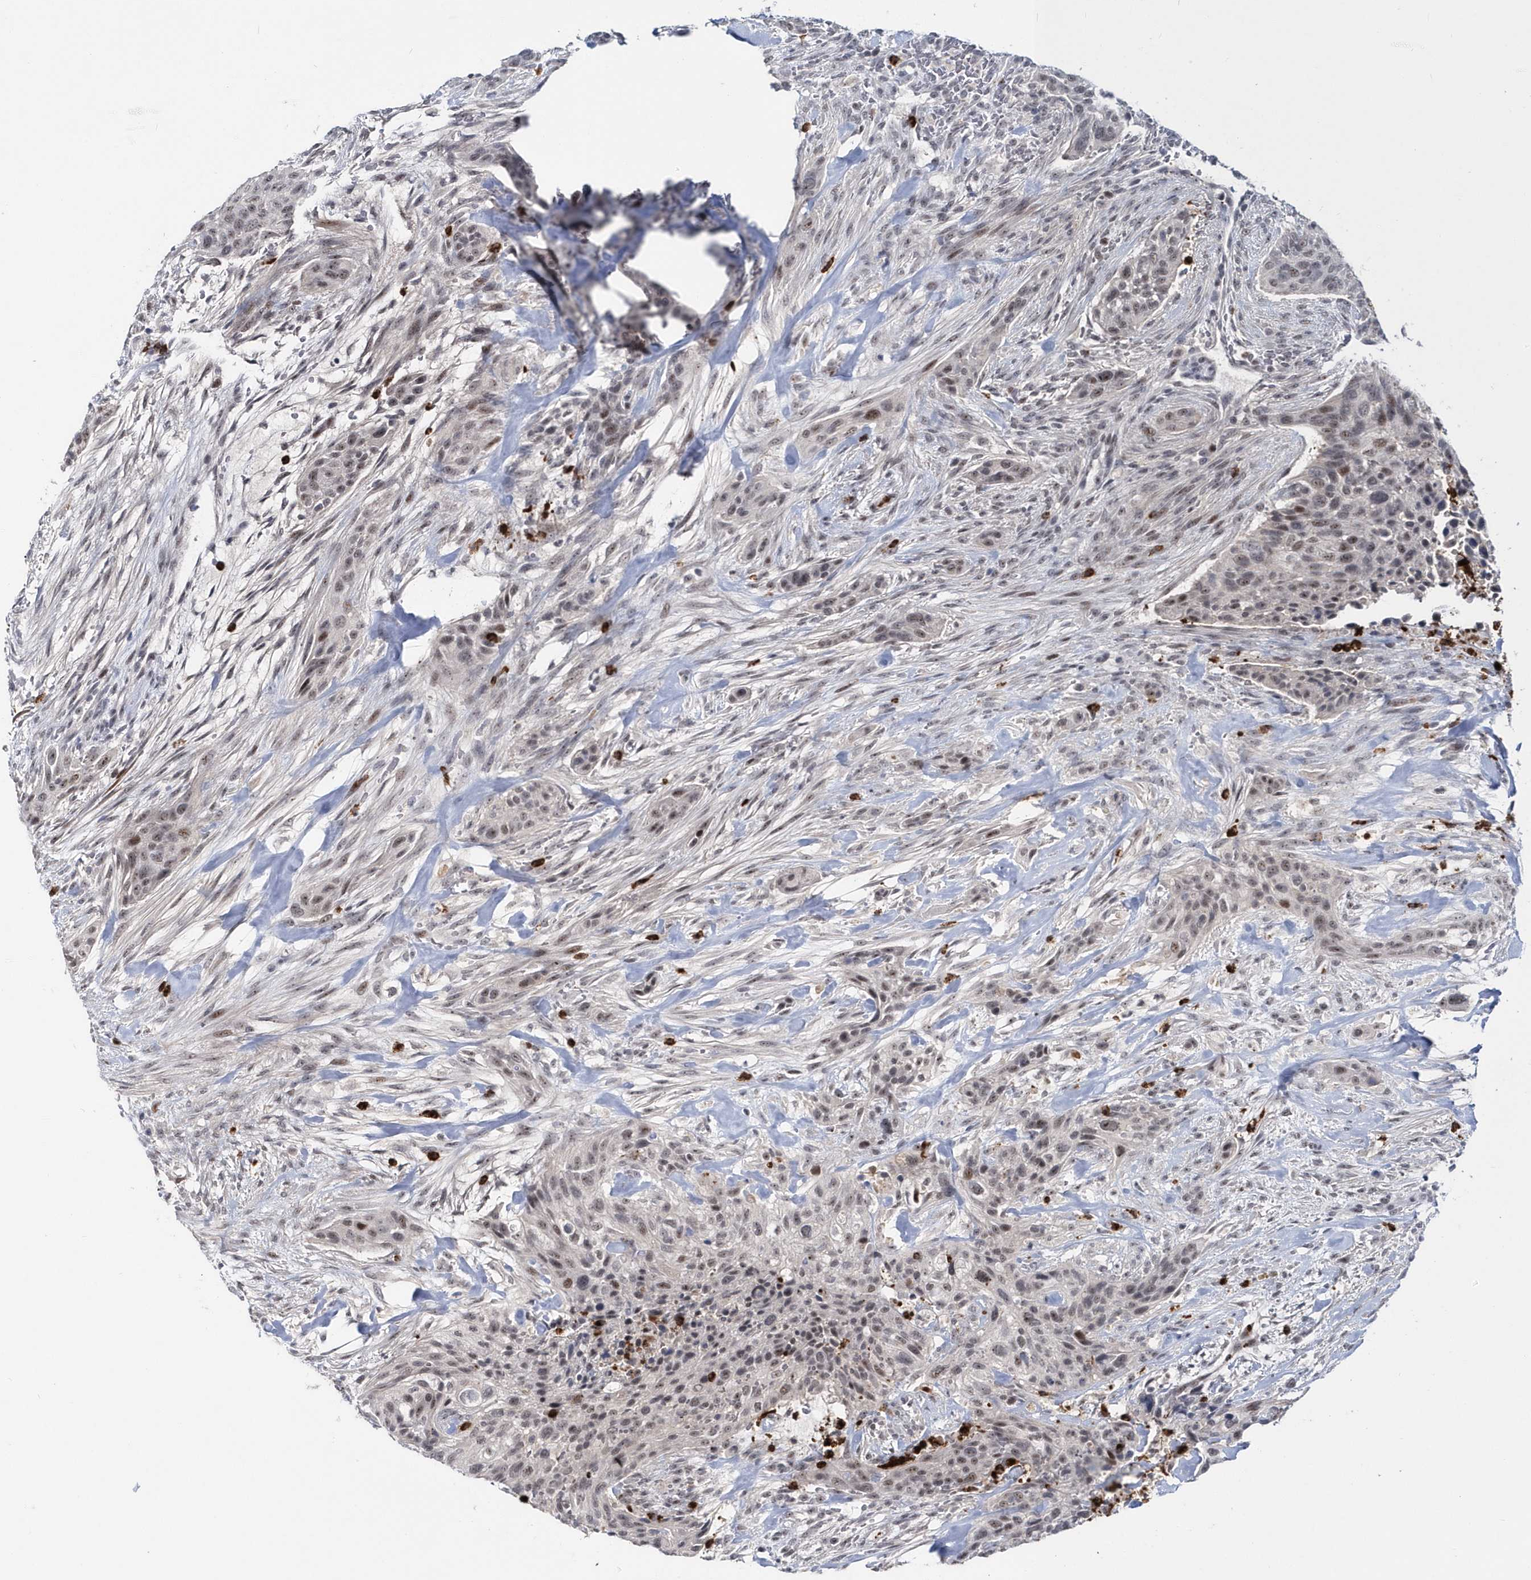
{"staining": {"intensity": "weak", "quantity": "<25%", "location": "nuclear"}, "tissue": "urothelial cancer", "cell_type": "Tumor cells", "image_type": "cancer", "snomed": [{"axis": "morphology", "description": "Urothelial carcinoma, High grade"}, {"axis": "topography", "description": "Urinary bladder"}], "caption": "DAB immunohistochemical staining of urothelial cancer exhibits no significant staining in tumor cells. (DAB (3,3'-diaminobenzidine) immunohistochemistry visualized using brightfield microscopy, high magnification).", "gene": "ASCL4", "patient": {"sex": "male", "age": 35}}